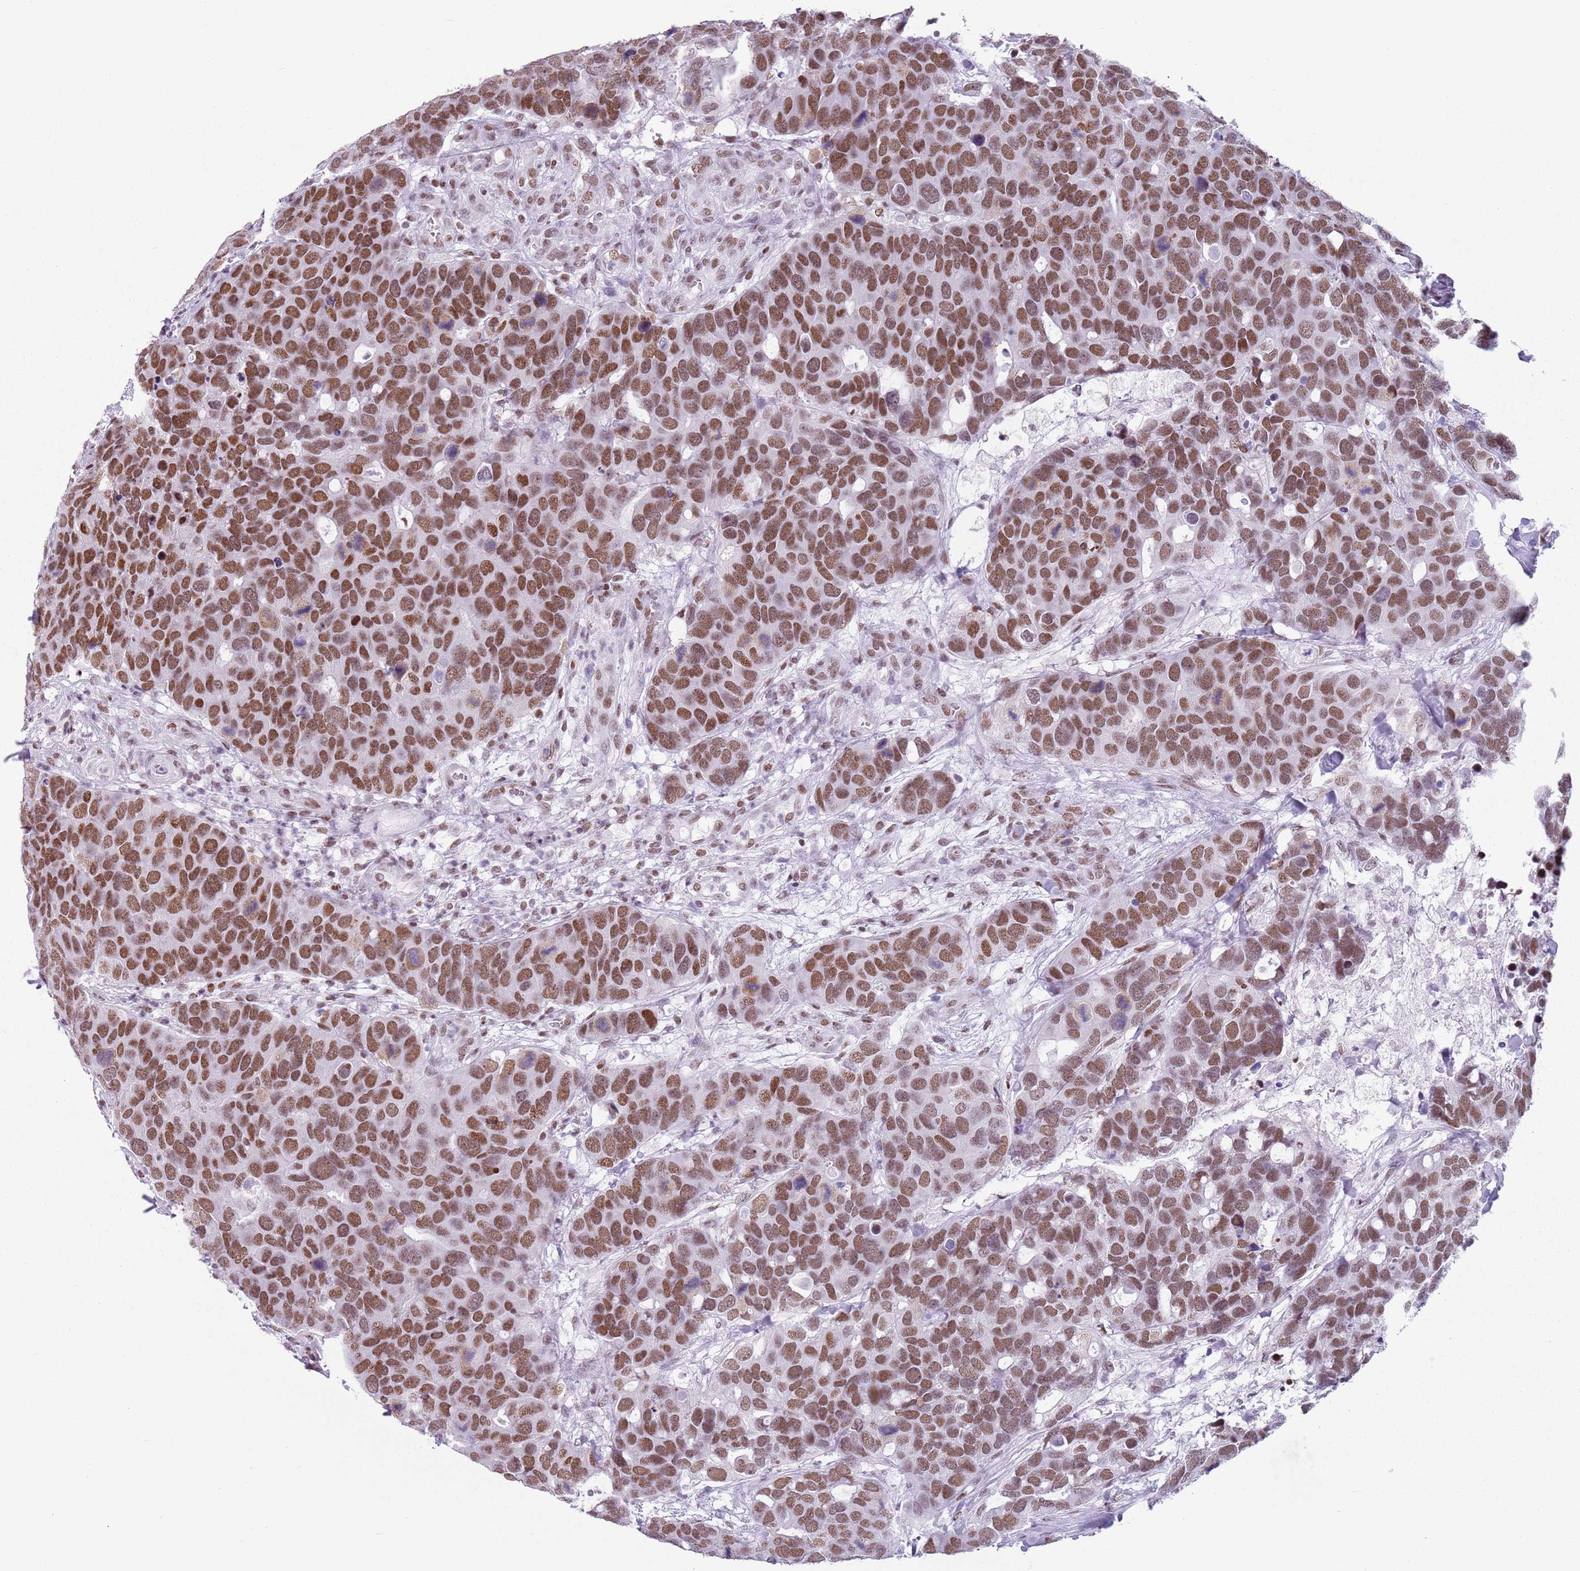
{"staining": {"intensity": "moderate", "quantity": ">75%", "location": "nuclear"}, "tissue": "breast cancer", "cell_type": "Tumor cells", "image_type": "cancer", "snomed": [{"axis": "morphology", "description": "Duct carcinoma"}, {"axis": "topography", "description": "Breast"}], "caption": "A brown stain shows moderate nuclear staining of a protein in breast cancer (invasive ductal carcinoma) tumor cells. The protein is shown in brown color, while the nuclei are stained blue.", "gene": "FAM104B", "patient": {"sex": "female", "age": 83}}